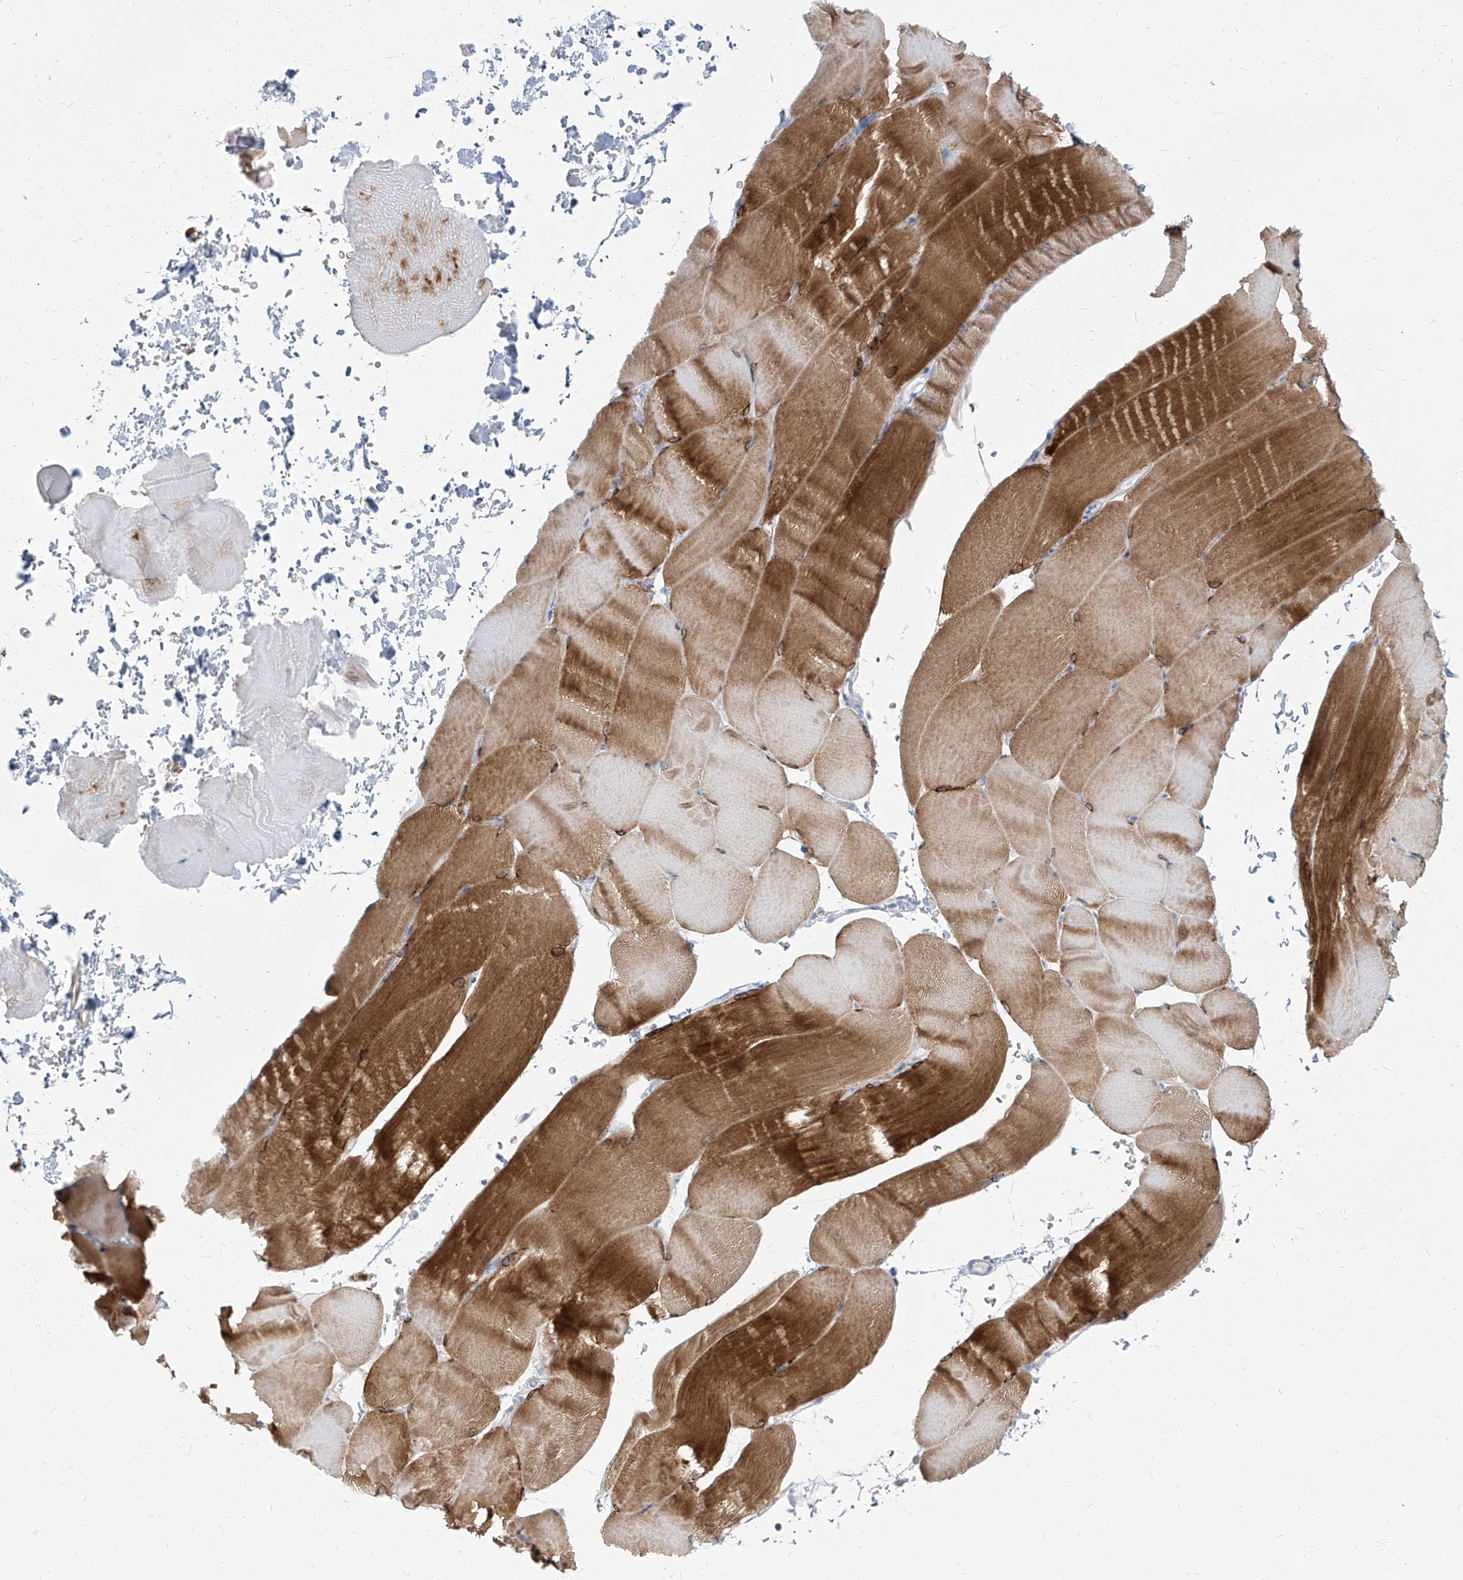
{"staining": {"intensity": "strong", "quantity": ">75%", "location": "cytoplasmic/membranous,nuclear"}, "tissue": "skeletal muscle", "cell_type": "Myocytes", "image_type": "normal", "snomed": [{"axis": "morphology", "description": "Normal tissue, NOS"}, {"axis": "topography", "description": "Skeletal muscle"}, {"axis": "topography", "description": "Parathyroid gland"}], "caption": "Myocytes show high levels of strong cytoplasmic/membranous,nuclear positivity in about >75% of cells in normal skeletal muscle. Nuclei are stained in blue.", "gene": "TXLNB", "patient": {"sex": "female", "age": 37}}